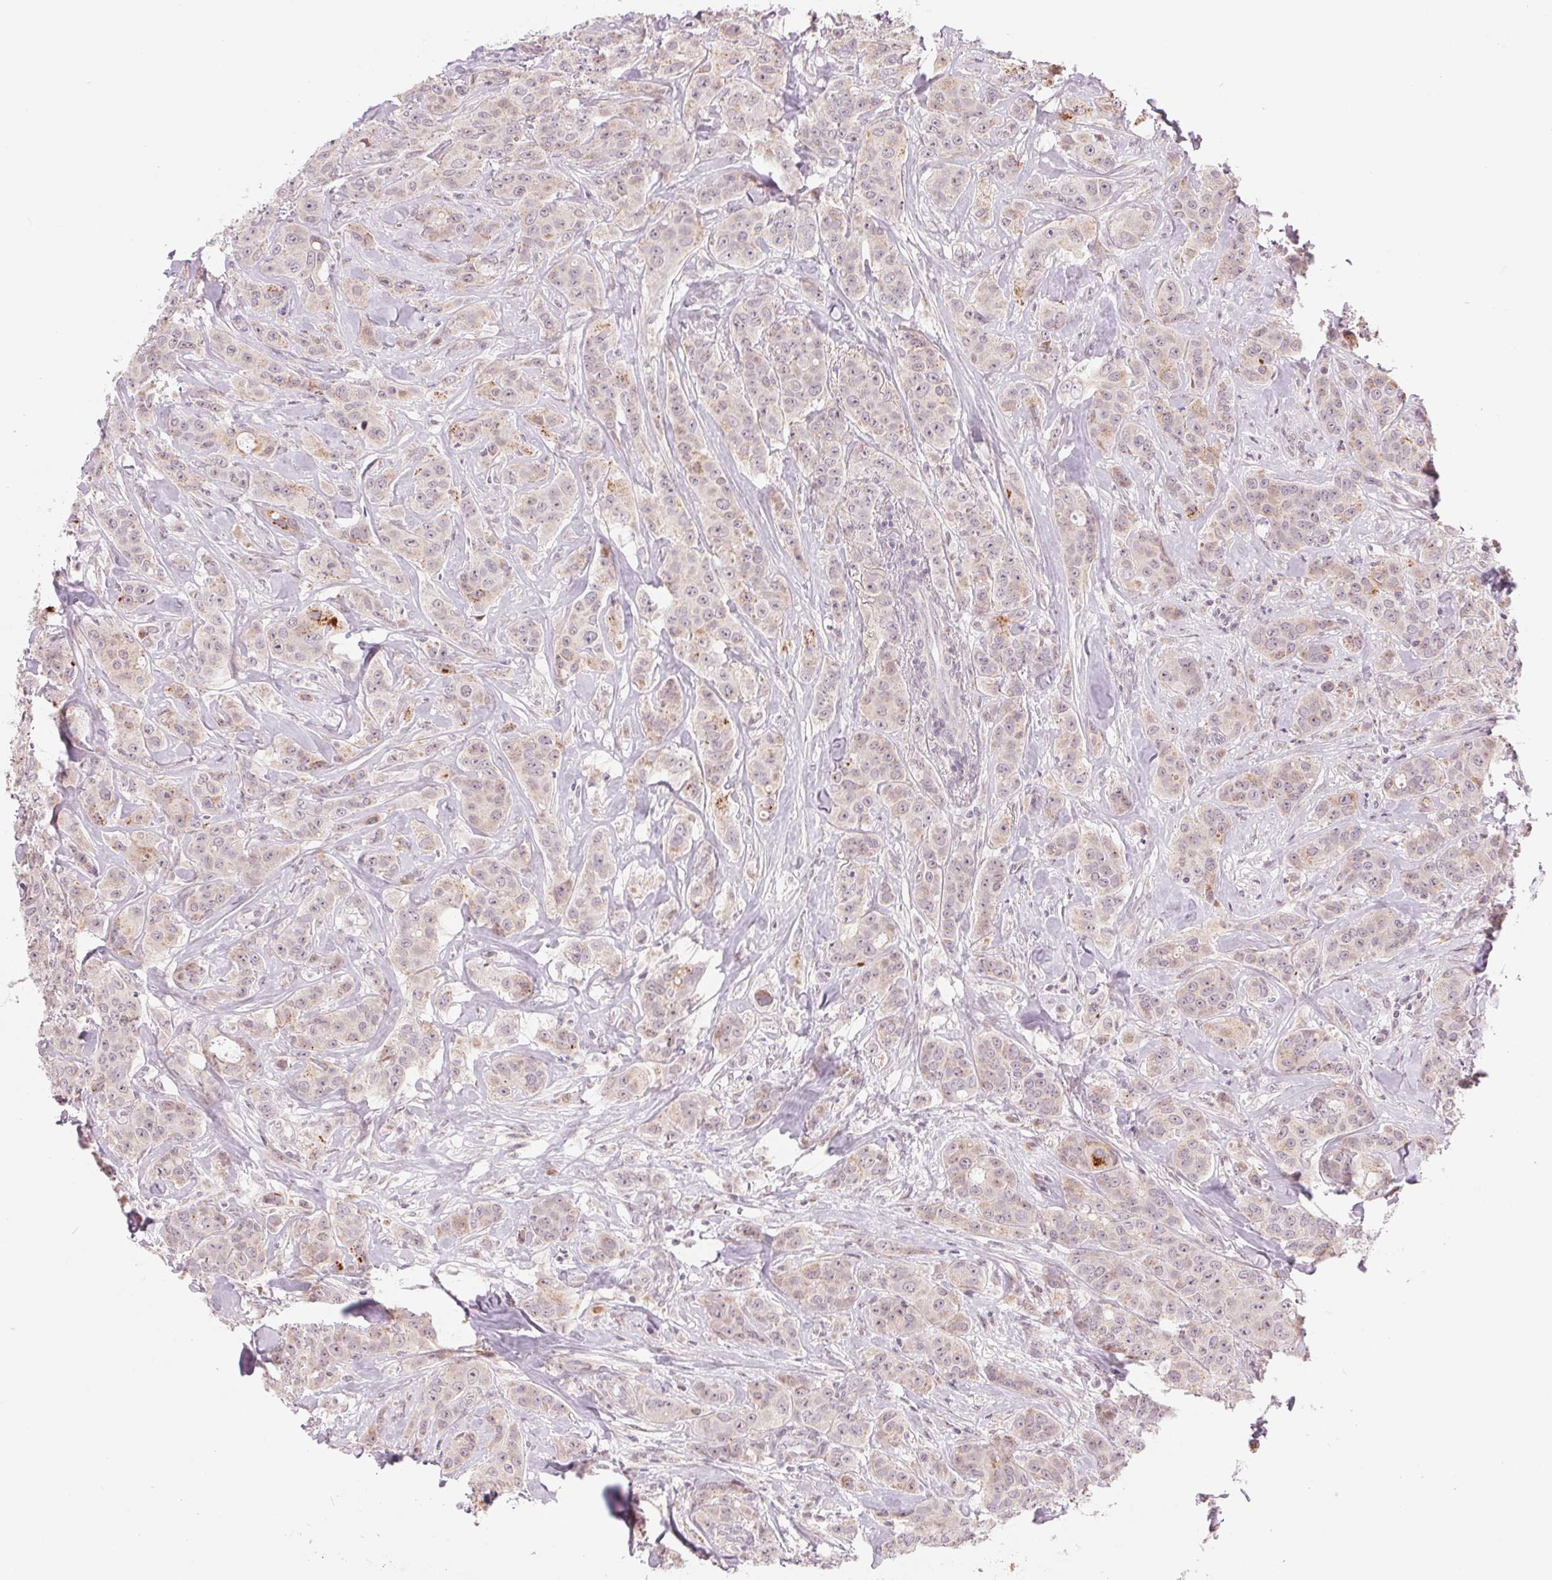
{"staining": {"intensity": "weak", "quantity": "<25%", "location": "cytoplasmic/membranous"}, "tissue": "breast cancer", "cell_type": "Tumor cells", "image_type": "cancer", "snomed": [{"axis": "morphology", "description": "Duct carcinoma"}, {"axis": "topography", "description": "Breast"}], "caption": "A photomicrograph of infiltrating ductal carcinoma (breast) stained for a protein exhibits no brown staining in tumor cells.", "gene": "ARHGAP32", "patient": {"sex": "female", "age": 43}}